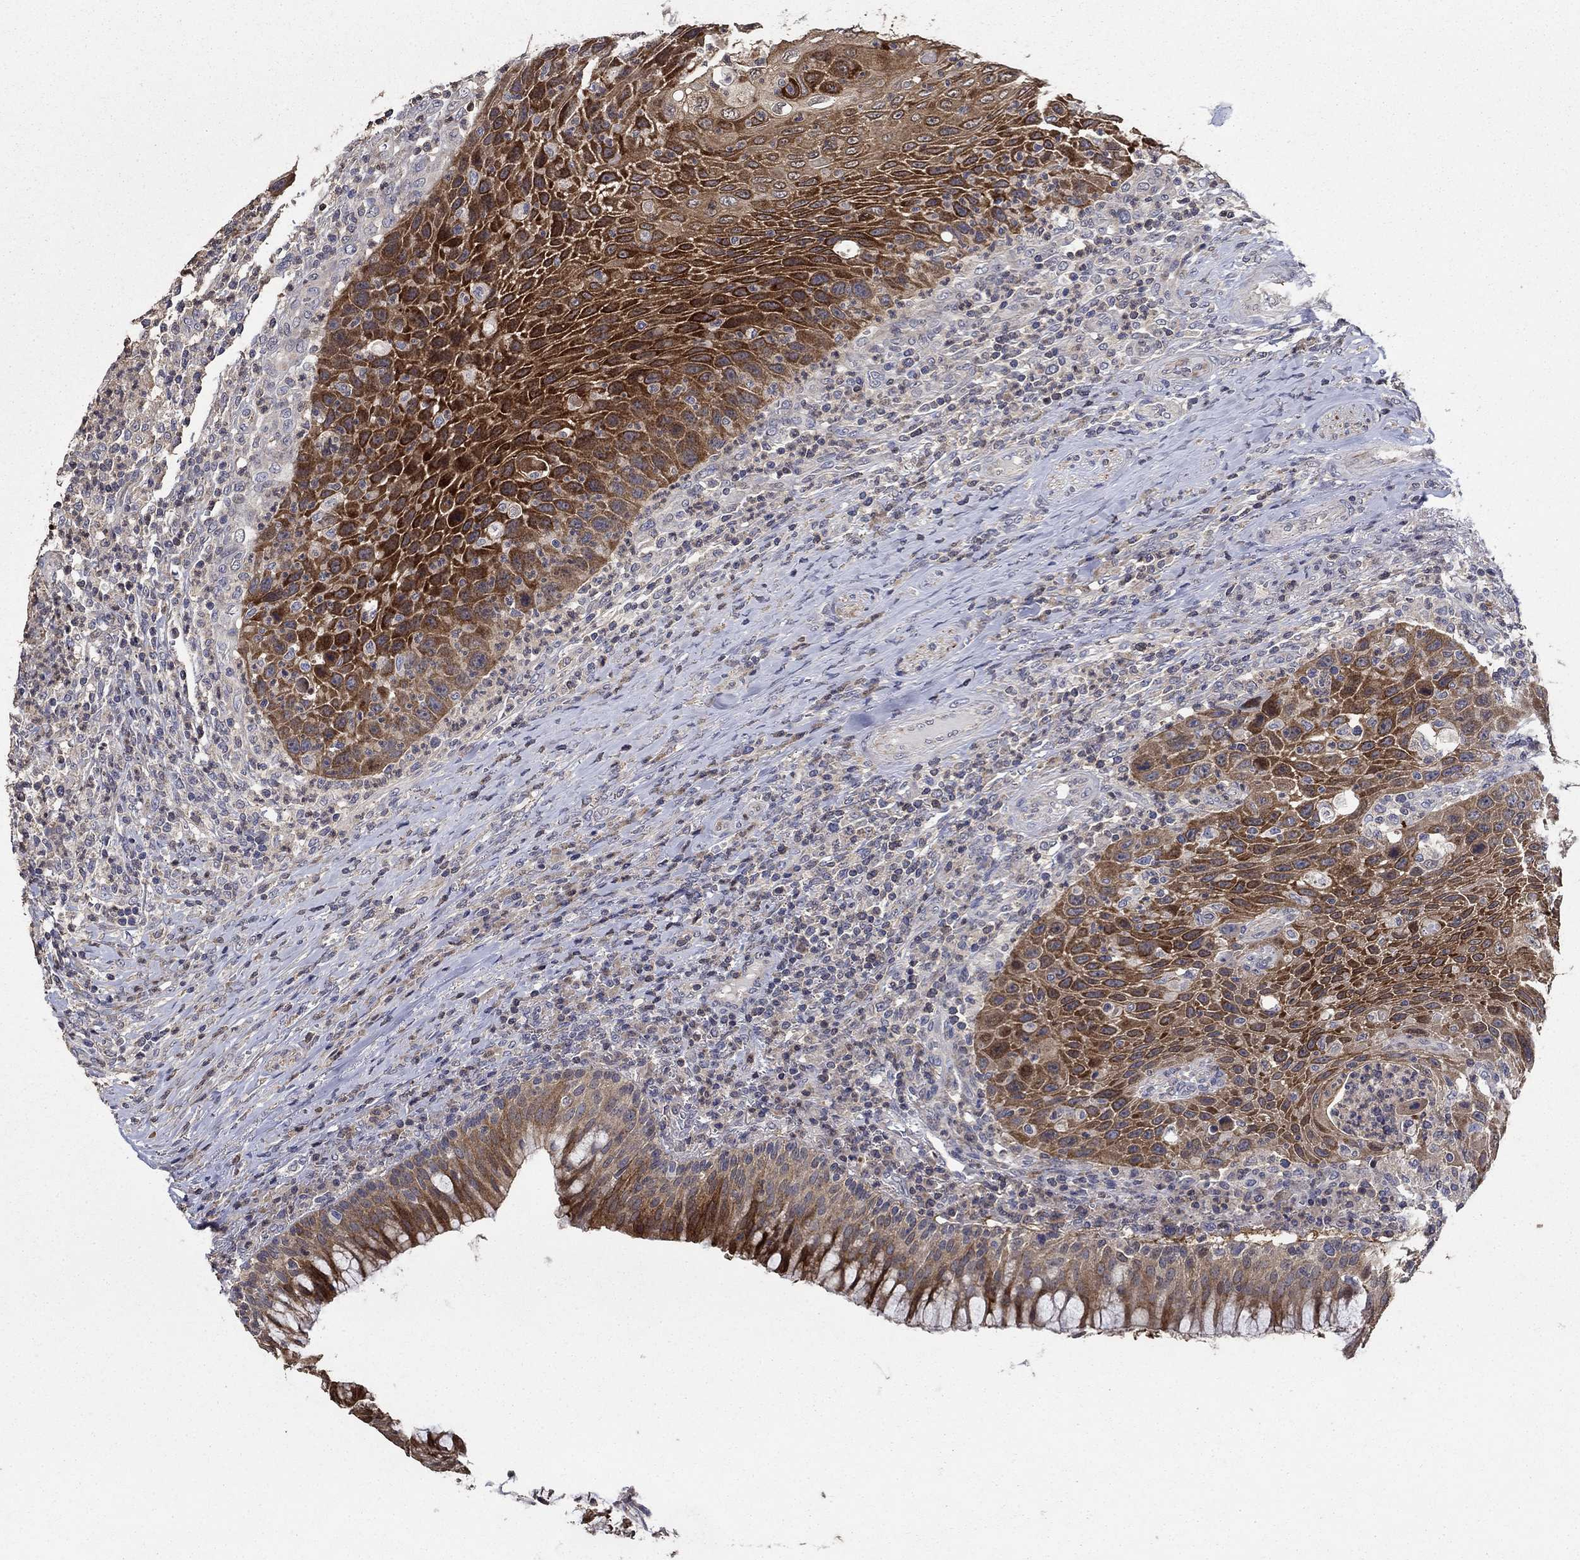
{"staining": {"intensity": "strong", "quantity": "25%-75%", "location": "cytoplasmic/membranous"}, "tissue": "head and neck cancer", "cell_type": "Tumor cells", "image_type": "cancer", "snomed": [{"axis": "morphology", "description": "Squamous cell carcinoma, NOS"}, {"axis": "topography", "description": "Head-Neck"}], "caption": "The micrograph displays staining of head and neck cancer, revealing strong cytoplasmic/membranous protein staining (brown color) within tumor cells.", "gene": "DVL1", "patient": {"sex": "male", "age": 69}}